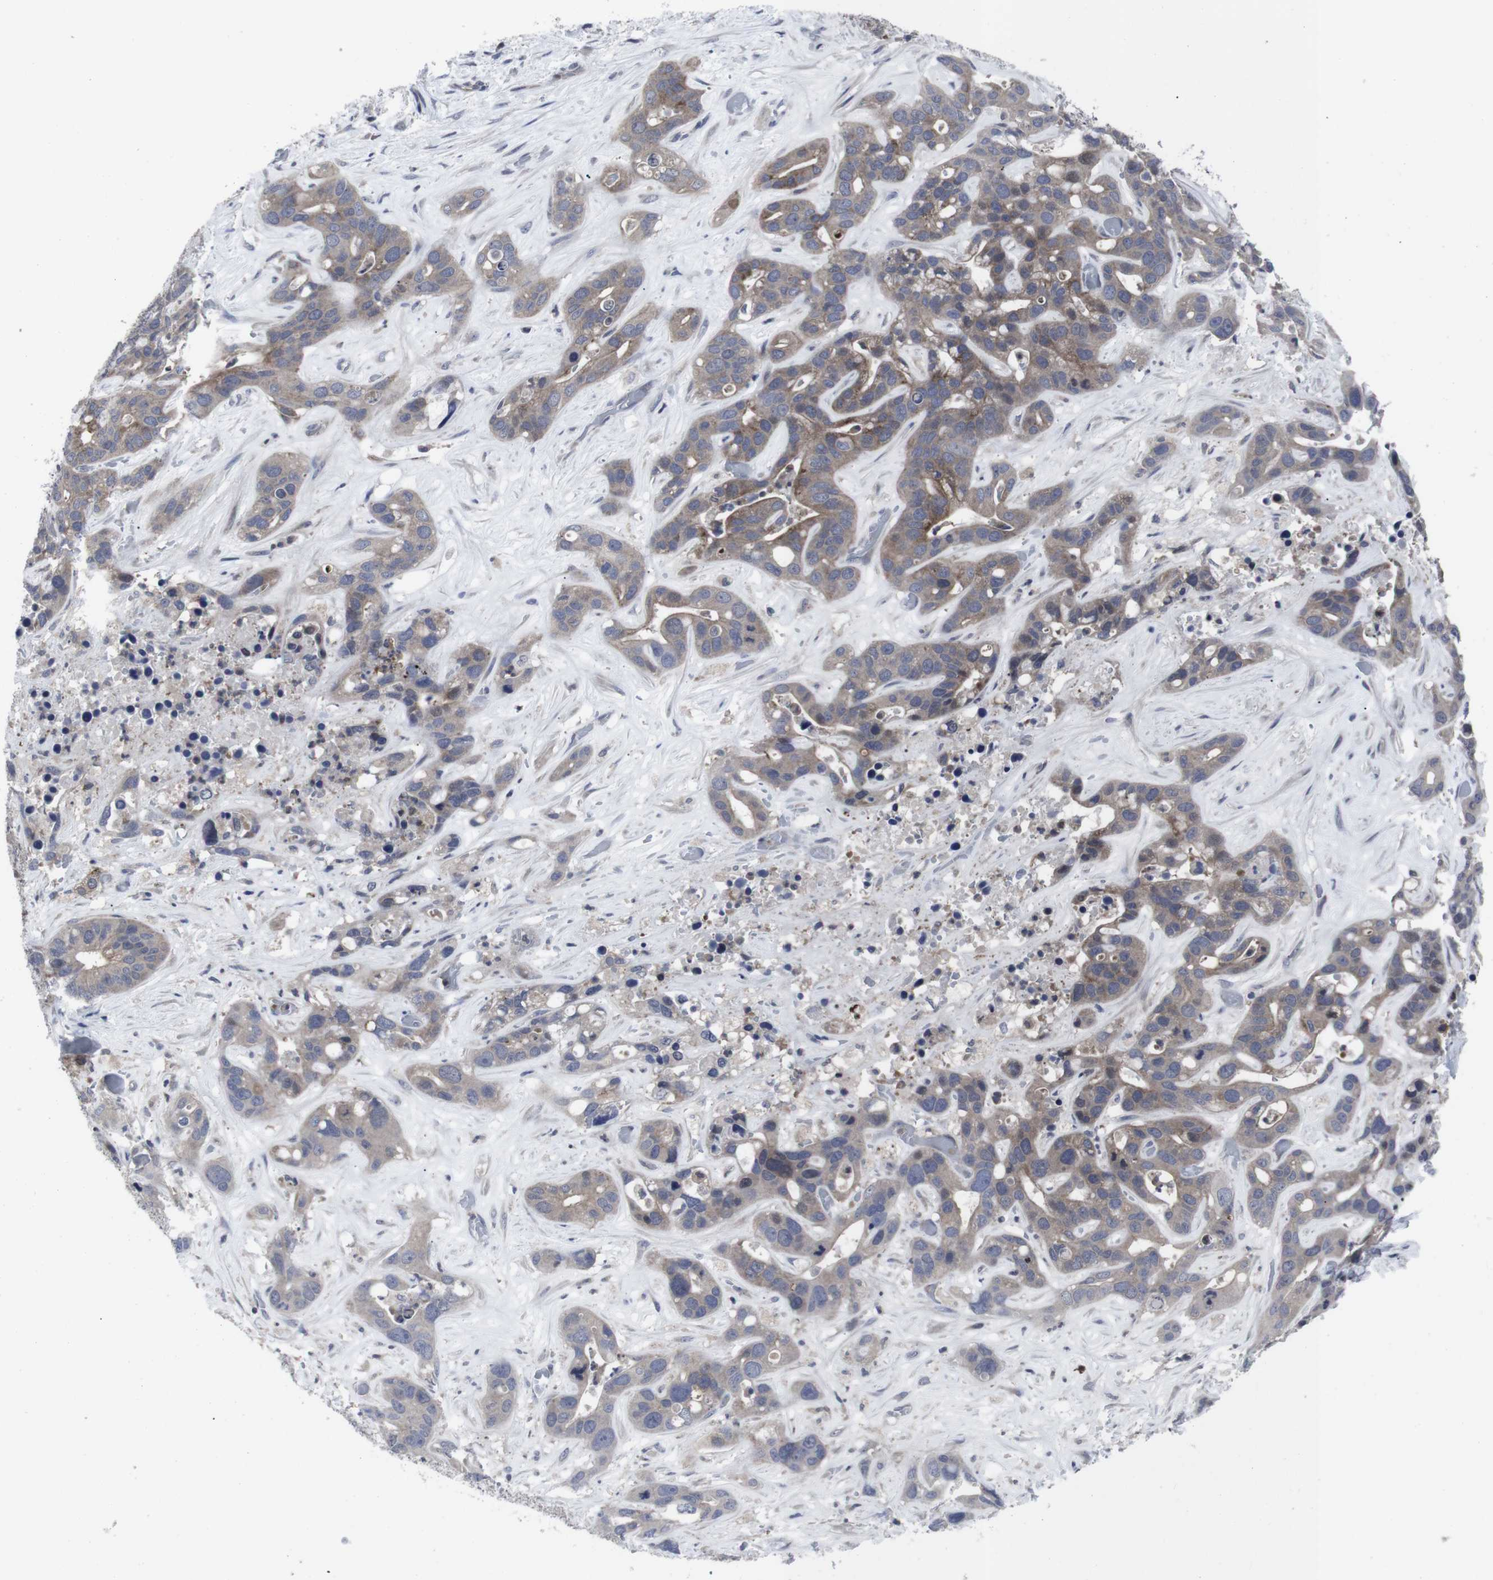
{"staining": {"intensity": "moderate", "quantity": ">75%", "location": "cytoplasmic/membranous"}, "tissue": "liver cancer", "cell_type": "Tumor cells", "image_type": "cancer", "snomed": [{"axis": "morphology", "description": "Cholangiocarcinoma"}, {"axis": "topography", "description": "Liver"}], "caption": "This is an image of IHC staining of liver cancer, which shows moderate expression in the cytoplasmic/membranous of tumor cells.", "gene": "HPRT1", "patient": {"sex": "female", "age": 65}}